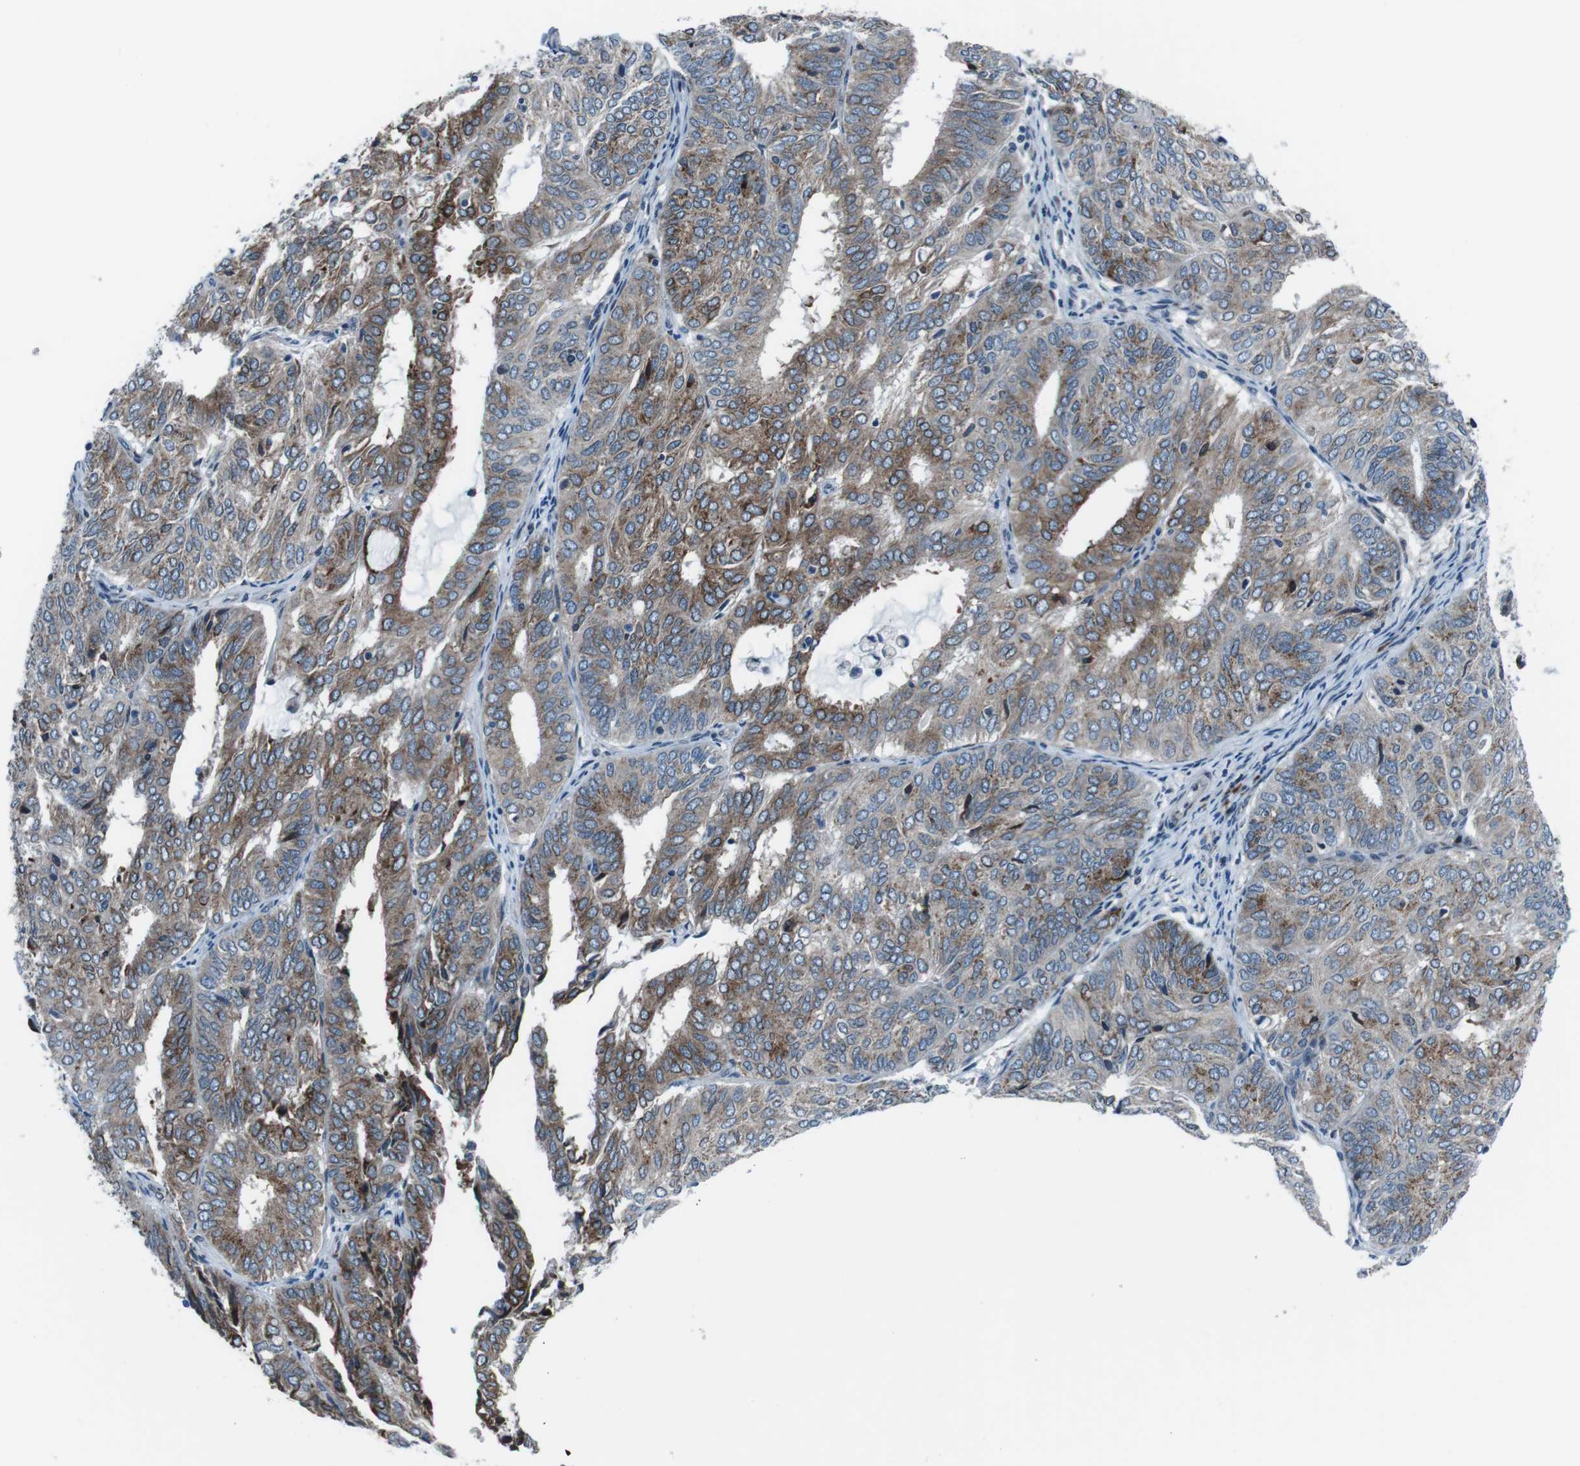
{"staining": {"intensity": "moderate", "quantity": "25%-75%", "location": "cytoplasmic/membranous"}, "tissue": "endometrial cancer", "cell_type": "Tumor cells", "image_type": "cancer", "snomed": [{"axis": "morphology", "description": "Adenocarcinoma, NOS"}, {"axis": "topography", "description": "Uterus"}], "caption": "A high-resolution photomicrograph shows IHC staining of adenocarcinoma (endometrial), which reveals moderate cytoplasmic/membranous positivity in approximately 25%-75% of tumor cells. Nuclei are stained in blue.", "gene": "NUCB2", "patient": {"sex": "female", "age": 60}}